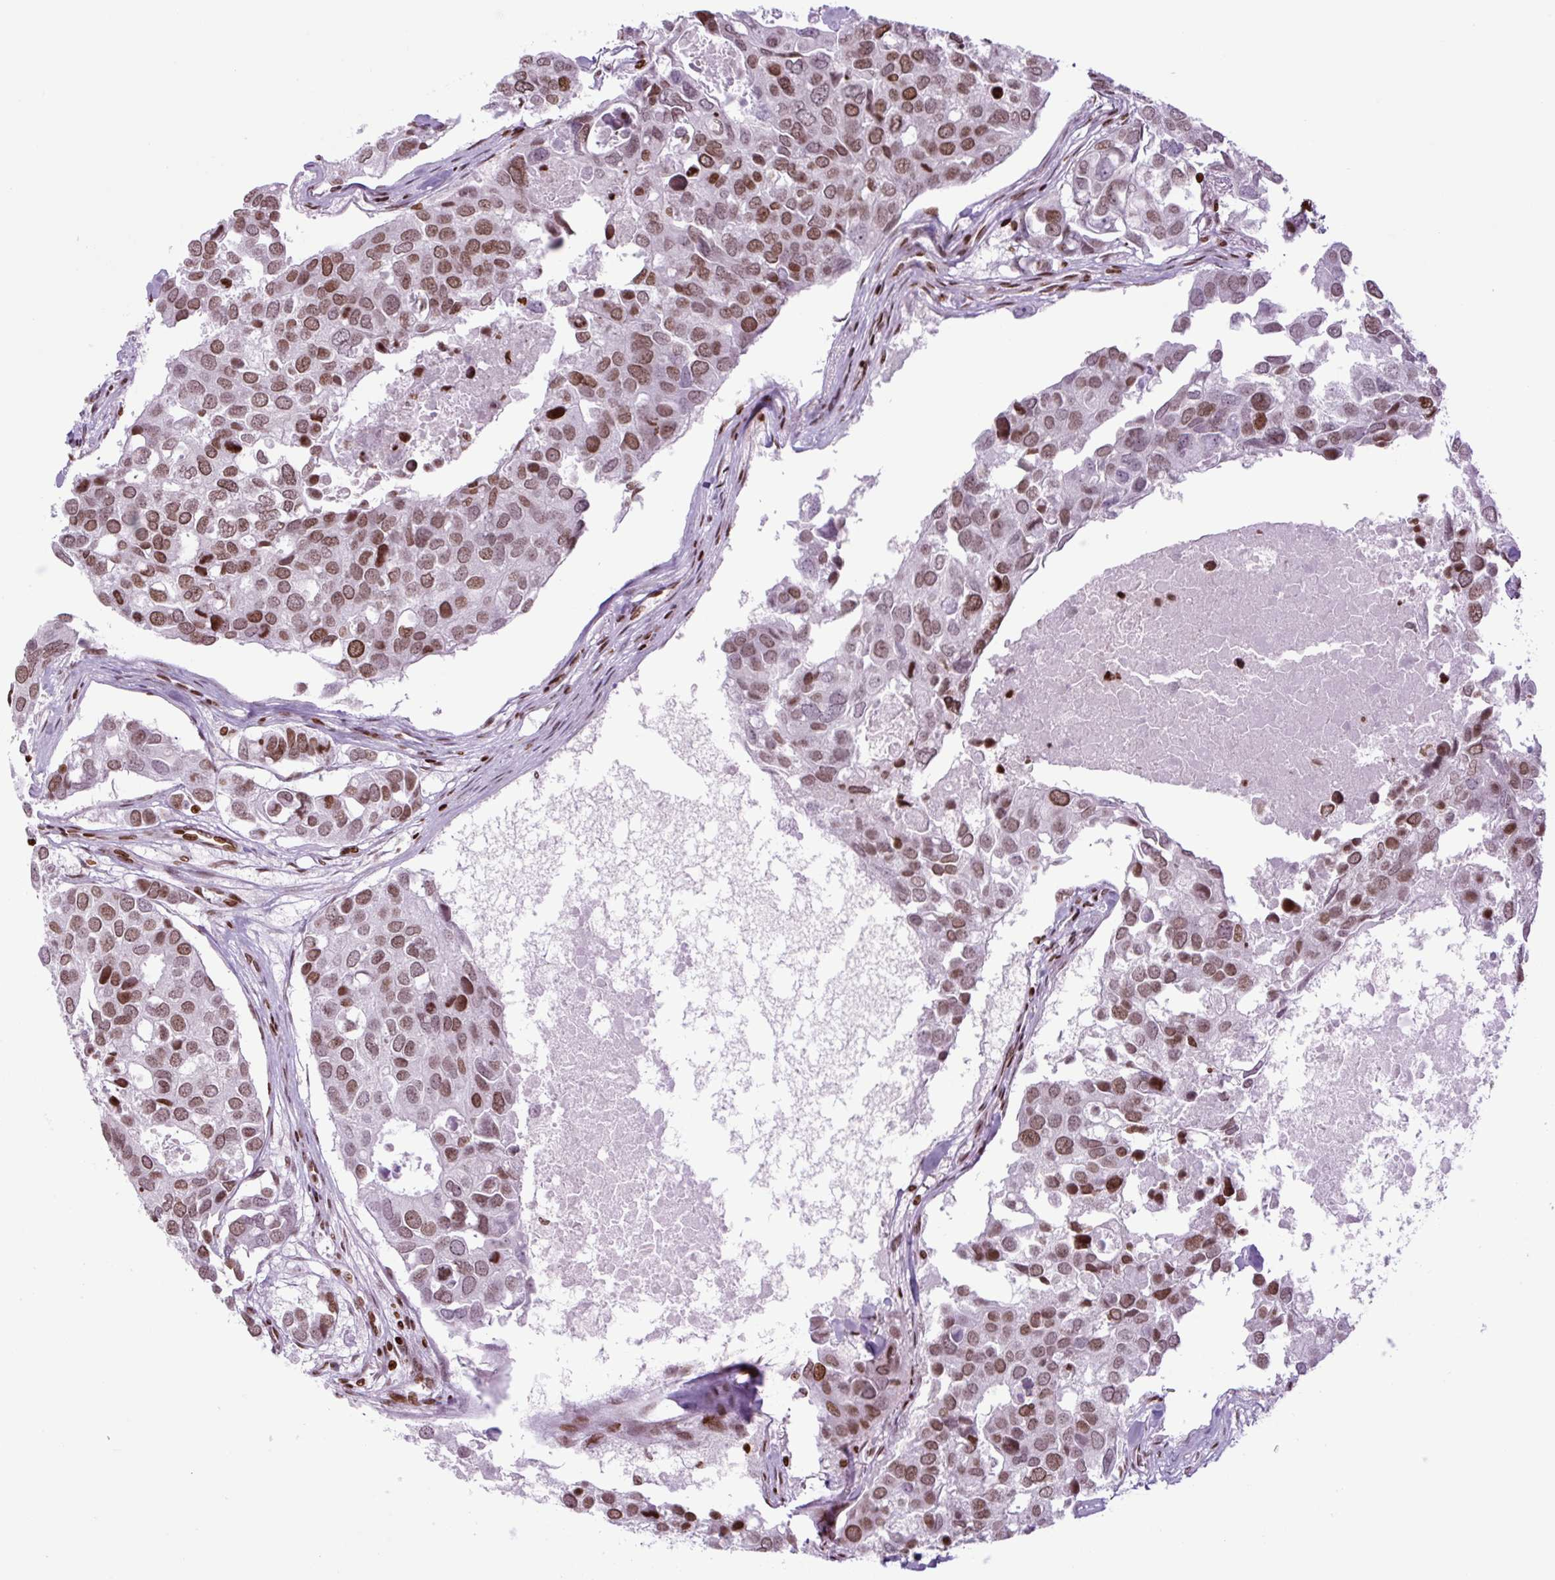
{"staining": {"intensity": "moderate", "quantity": ">75%", "location": "nuclear"}, "tissue": "breast cancer", "cell_type": "Tumor cells", "image_type": "cancer", "snomed": [{"axis": "morphology", "description": "Duct carcinoma"}, {"axis": "topography", "description": "Breast"}], "caption": "This image reveals immunohistochemistry staining of human breast cancer, with medium moderate nuclear staining in about >75% of tumor cells.", "gene": "H1-3", "patient": {"sex": "female", "age": 83}}